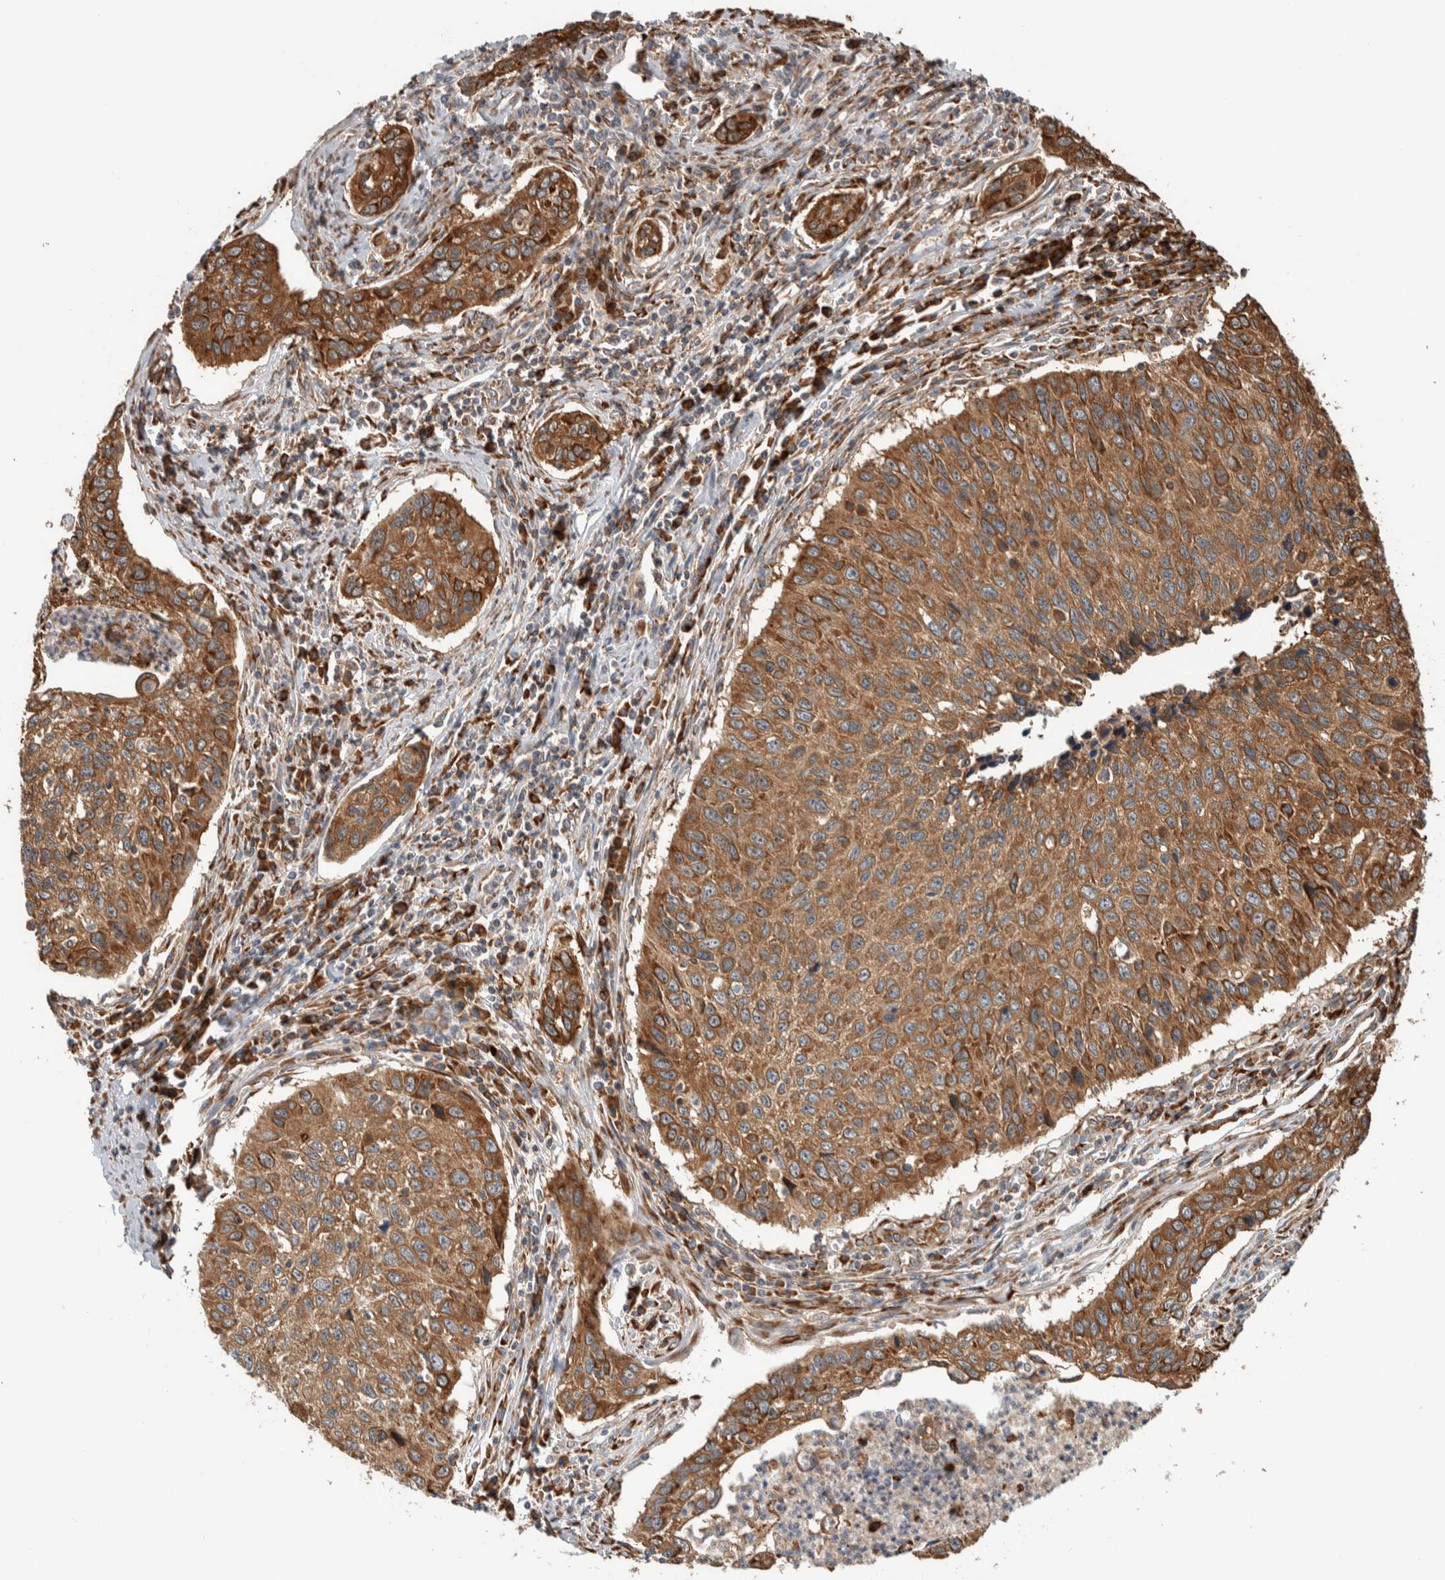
{"staining": {"intensity": "moderate", "quantity": ">75%", "location": "cytoplasmic/membranous"}, "tissue": "cervical cancer", "cell_type": "Tumor cells", "image_type": "cancer", "snomed": [{"axis": "morphology", "description": "Squamous cell carcinoma, NOS"}, {"axis": "topography", "description": "Cervix"}], "caption": "Cervical squamous cell carcinoma stained for a protein reveals moderate cytoplasmic/membranous positivity in tumor cells.", "gene": "EIF3H", "patient": {"sex": "female", "age": 53}}